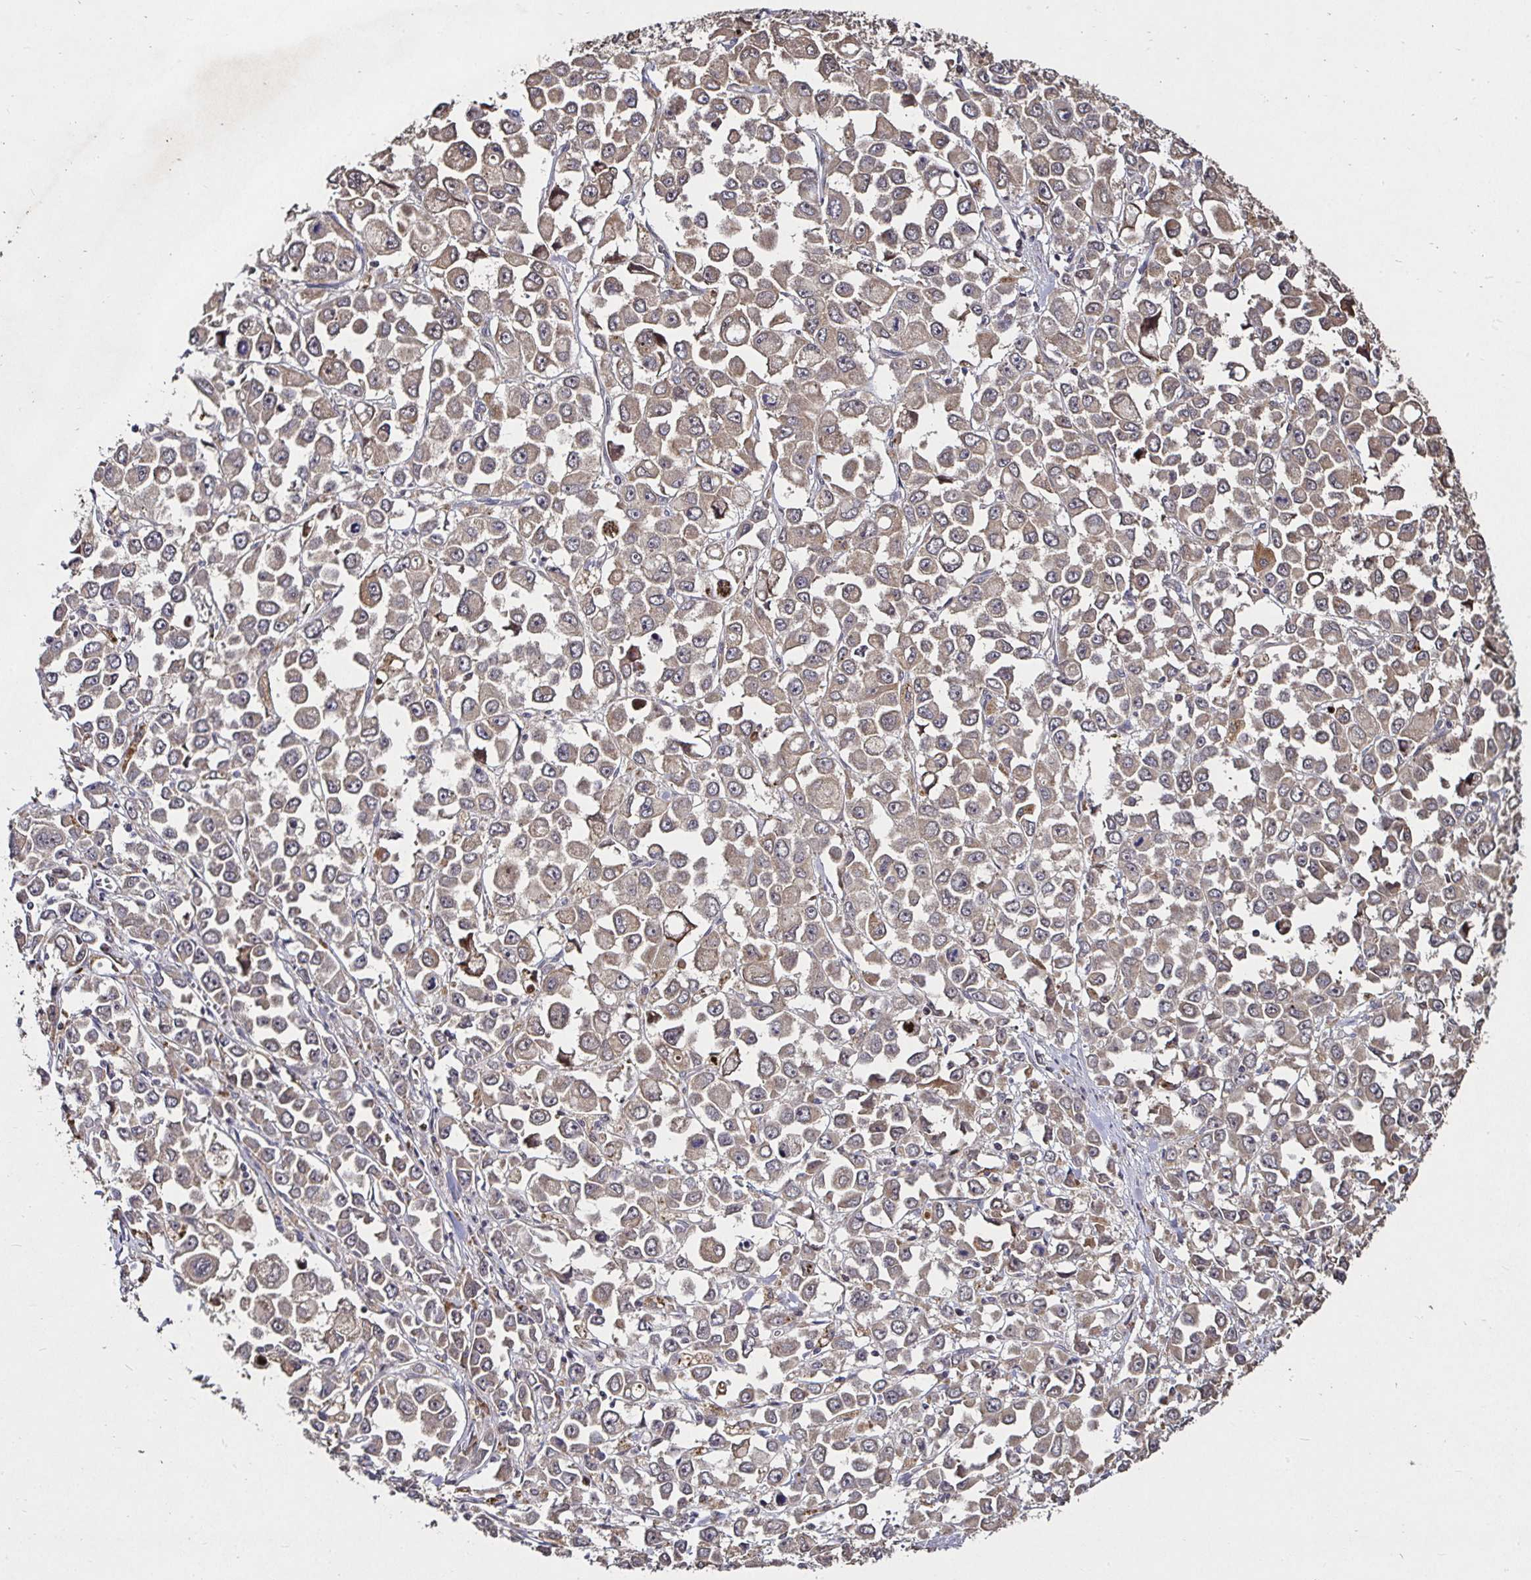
{"staining": {"intensity": "weak", "quantity": ">75%", "location": "cytoplasmic/membranous"}, "tissue": "stomach cancer", "cell_type": "Tumor cells", "image_type": "cancer", "snomed": [{"axis": "morphology", "description": "Adenocarcinoma, NOS"}, {"axis": "topography", "description": "Stomach, upper"}], "caption": "Tumor cells reveal weak cytoplasmic/membranous staining in about >75% of cells in stomach adenocarcinoma.", "gene": "SMYD3", "patient": {"sex": "male", "age": 70}}